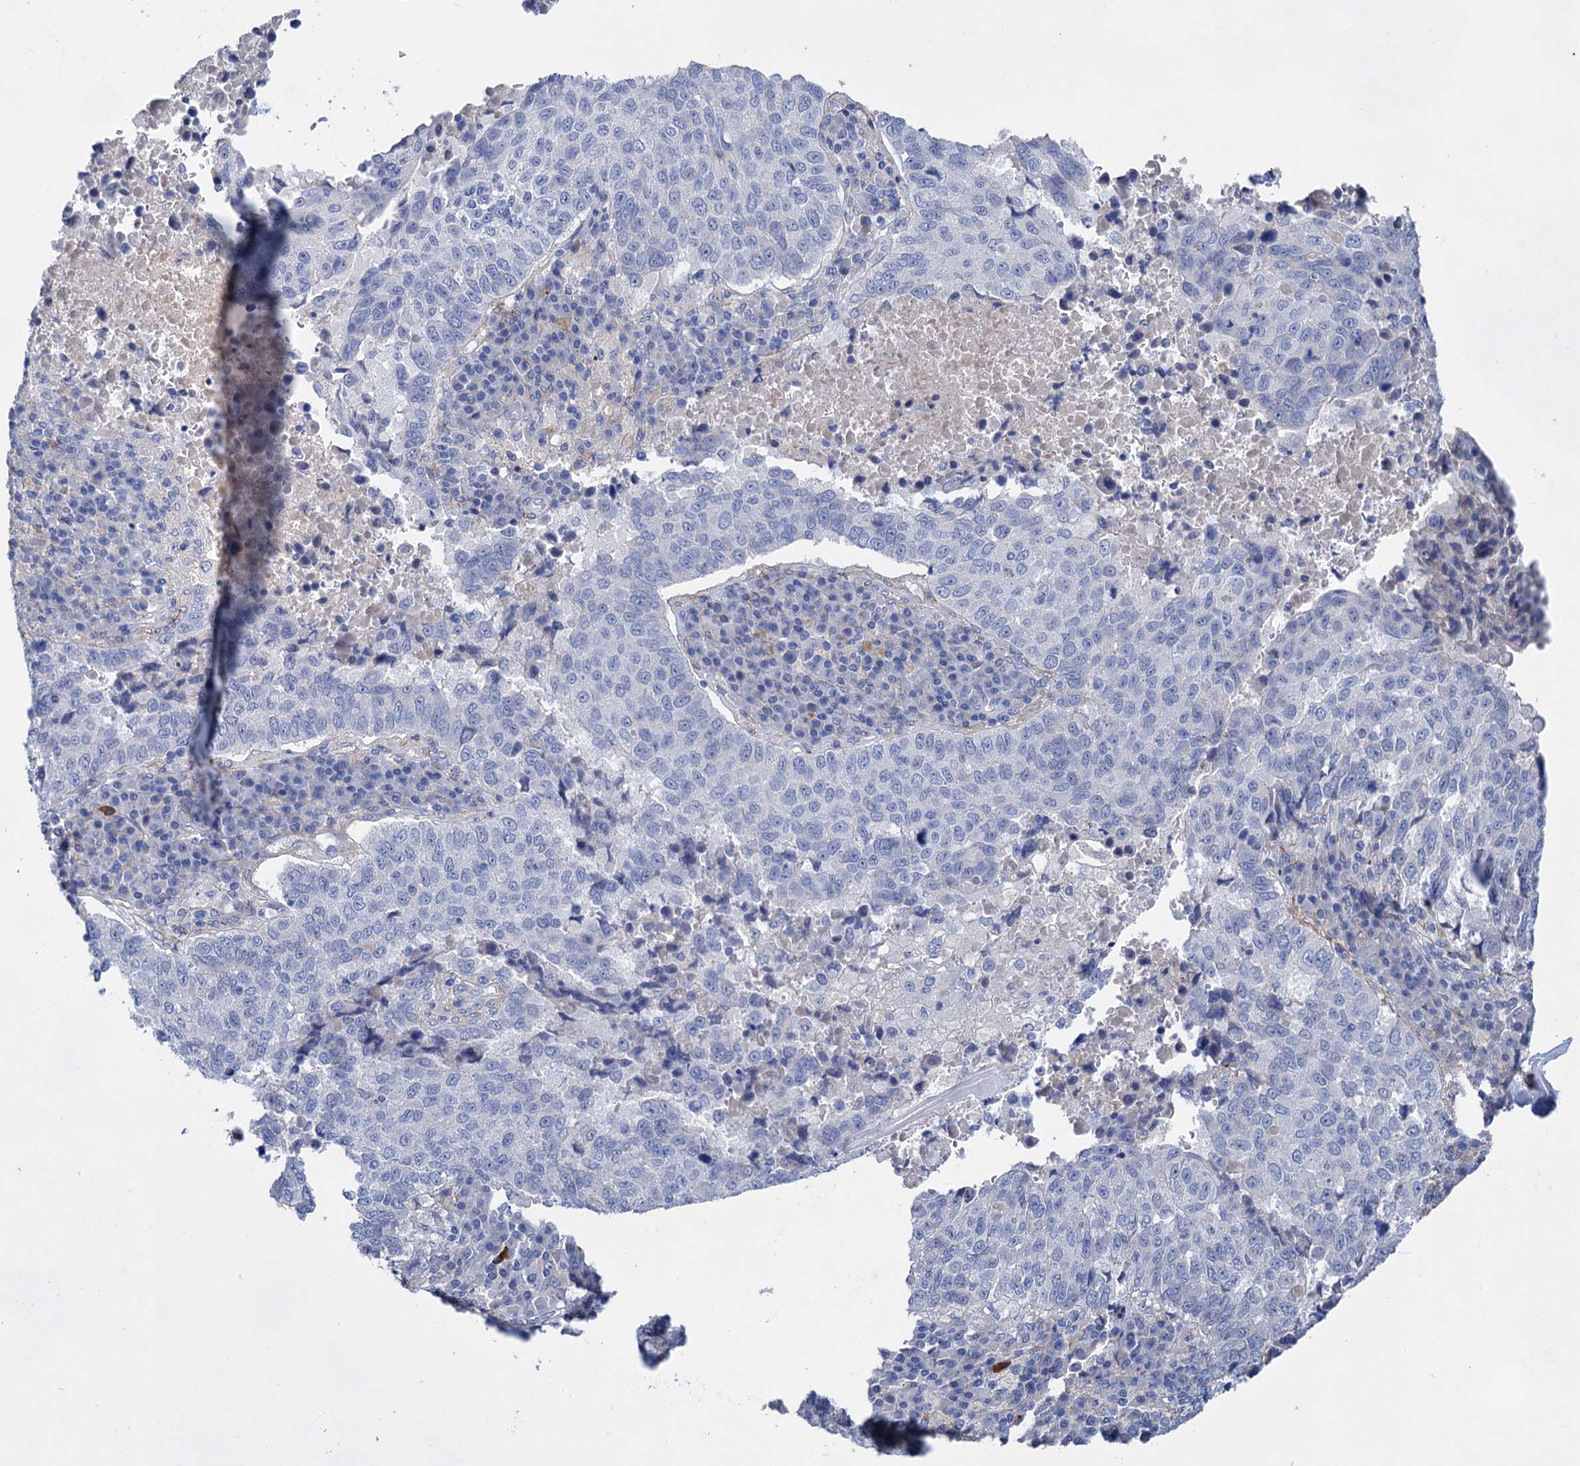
{"staining": {"intensity": "negative", "quantity": "none", "location": "none"}, "tissue": "lung cancer", "cell_type": "Tumor cells", "image_type": "cancer", "snomed": [{"axis": "morphology", "description": "Squamous cell carcinoma, NOS"}, {"axis": "topography", "description": "Lung"}], "caption": "Photomicrograph shows no protein staining in tumor cells of lung cancer (squamous cell carcinoma) tissue.", "gene": "GPR155", "patient": {"sex": "male", "age": 73}}